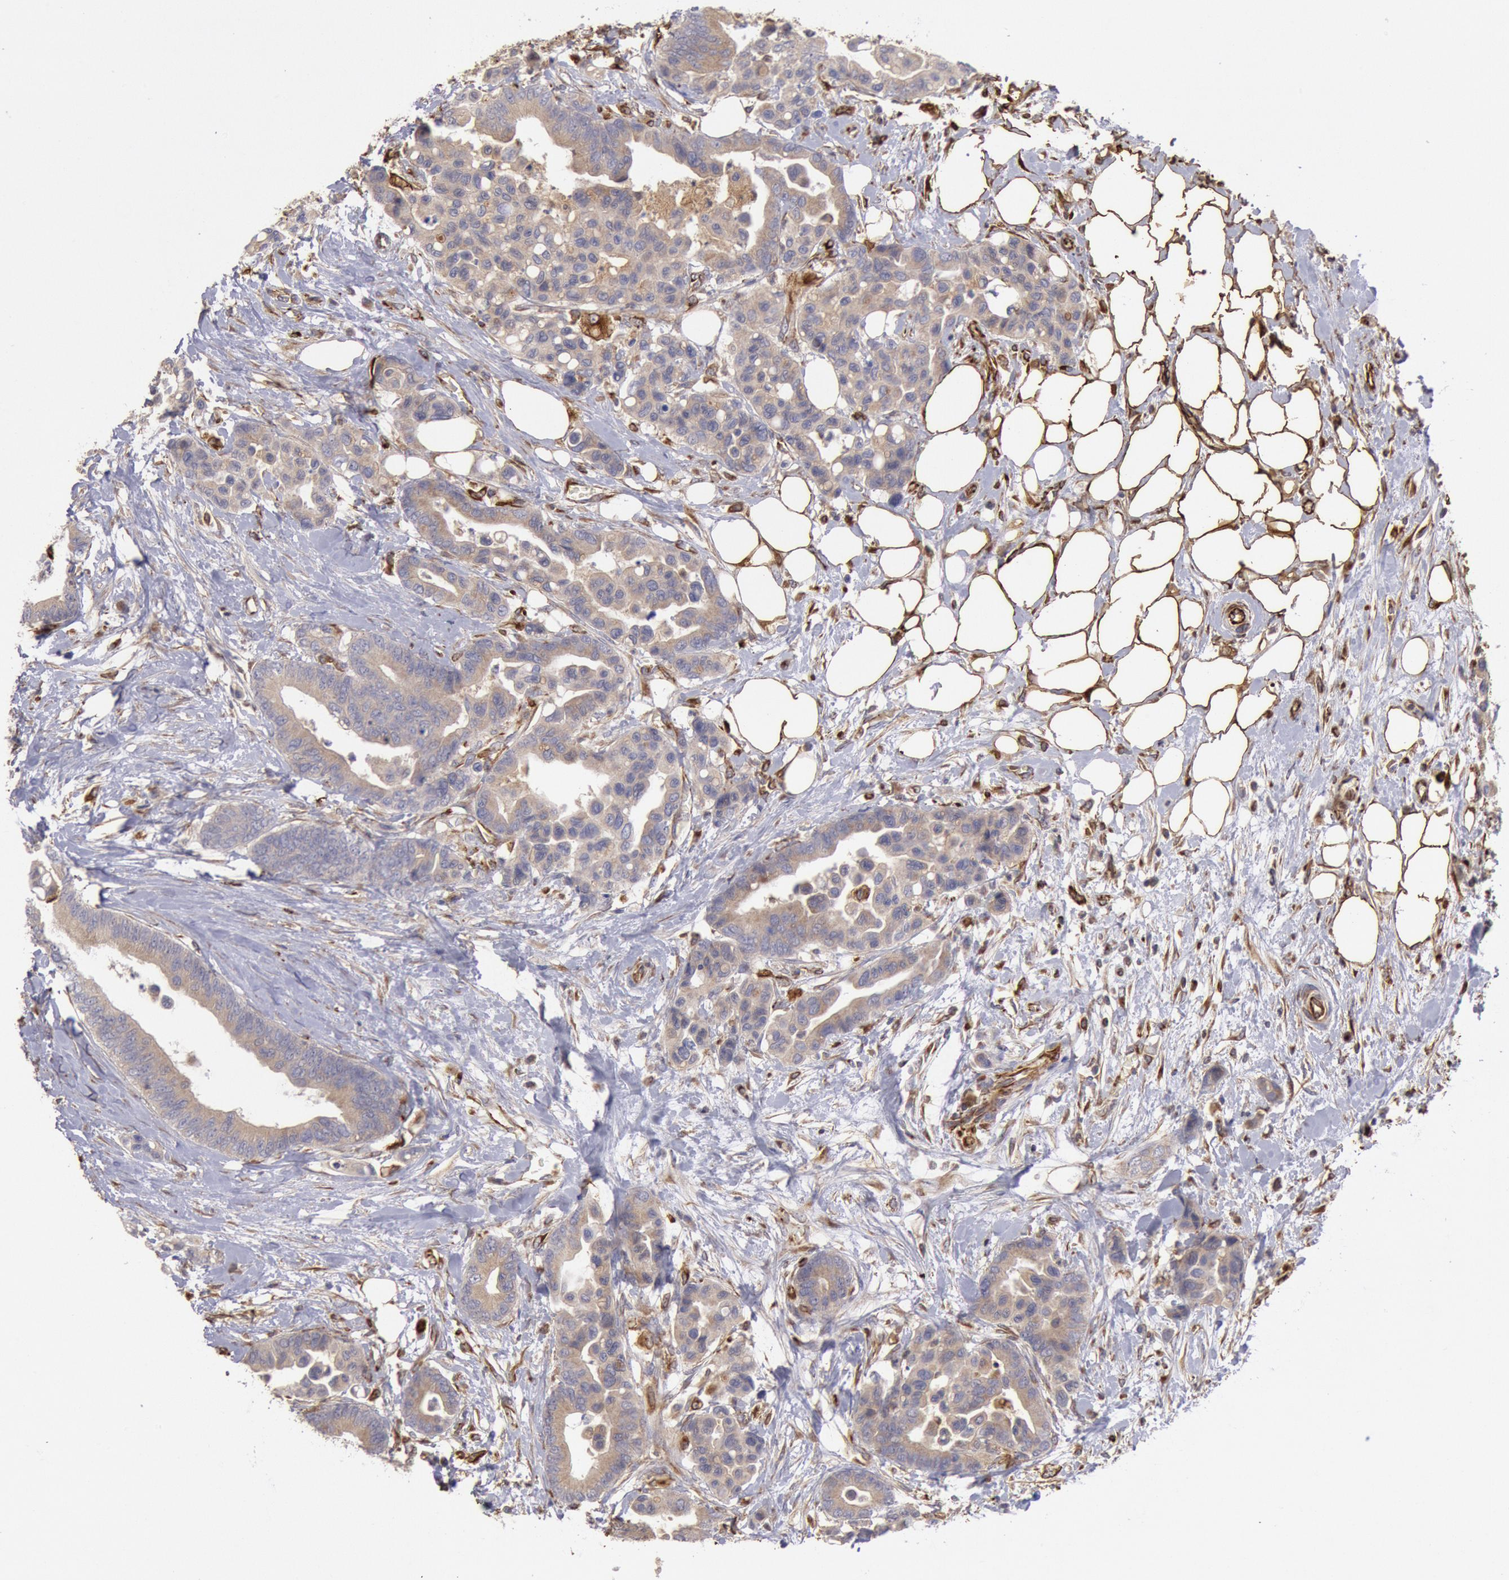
{"staining": {"intensity": "weak", "quantity": ">75%", "location": "cytoplasmic/membranous"}, "tissue": "colorectal cancer", "cell_type": "Tumor cells", "image_type": "cancer", "snomed": [{"axis": "morphology", "description": "Adenocarcinoma, NOS"}, {"axis": "topography", "description": "Colon"}], "caption": "Protein expression analysis of adenocarcinoma (colorectal) shows weak cytoplasmic/membranous positivity in about >75% of tumor cells.", "gene": "RNF139", "patient": {"sex": "male", "age": 82}}